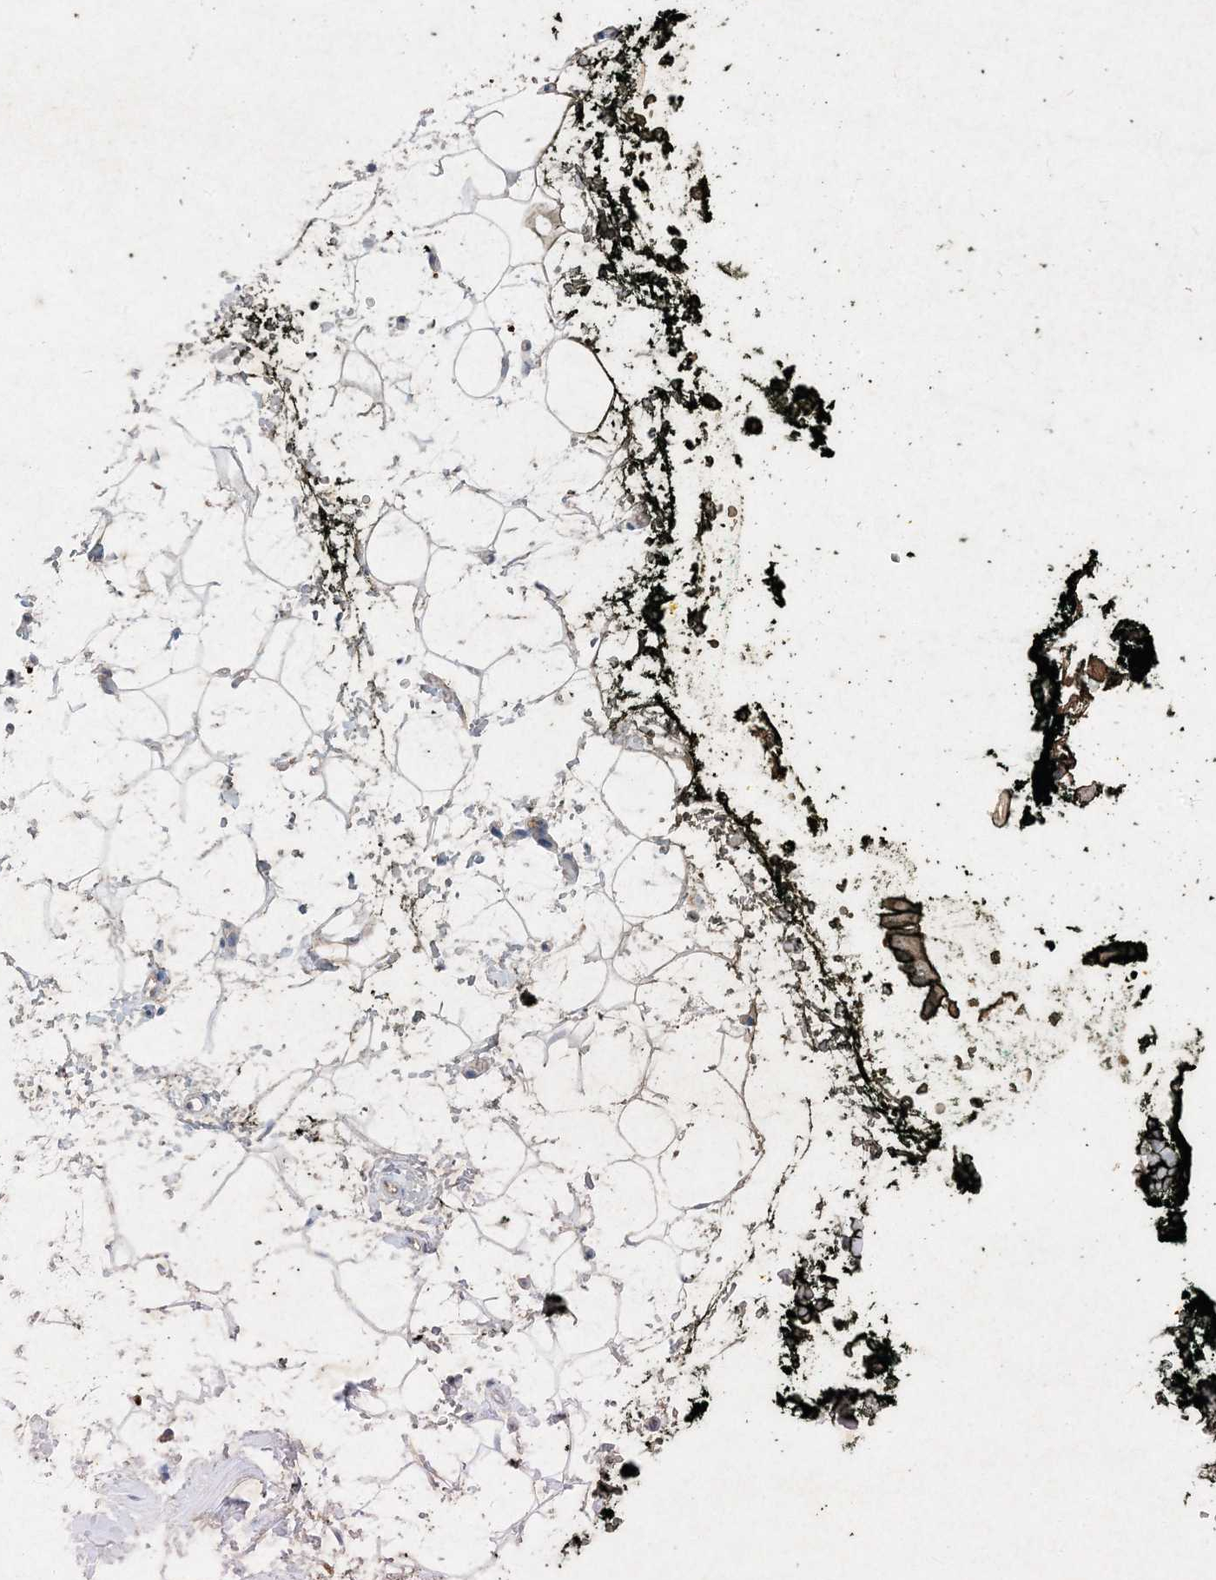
{"staining": {"intensity": "negative", "quantity": "none", "location": "none"}, "tissue": "adipose tissue", "cell_type": "Adipocytes", "image_type": "normal", "snomed": [{"axis": "morphology", "description": "Normal tissue, NOS"}, {"axis": "morphology", "description": "Adenocarcinoma, NOS"}, {"axis": "topography", "description": "Pancreas"}, {"axis": "topography", "description": "Peripheral nerve tissue"}], "caption": "The histopathology image exhibits no staining of adipocytes in normal adipose tissue. The staining was performed using DAB (3,3'-diaminobenzidine) to visualize the protein expression in brown, while the nuclei were stained in blue with hematoxylin (Magnification: 20x).", "gene": "FCN3", "patient": {"sex": "male", "age": 59}}